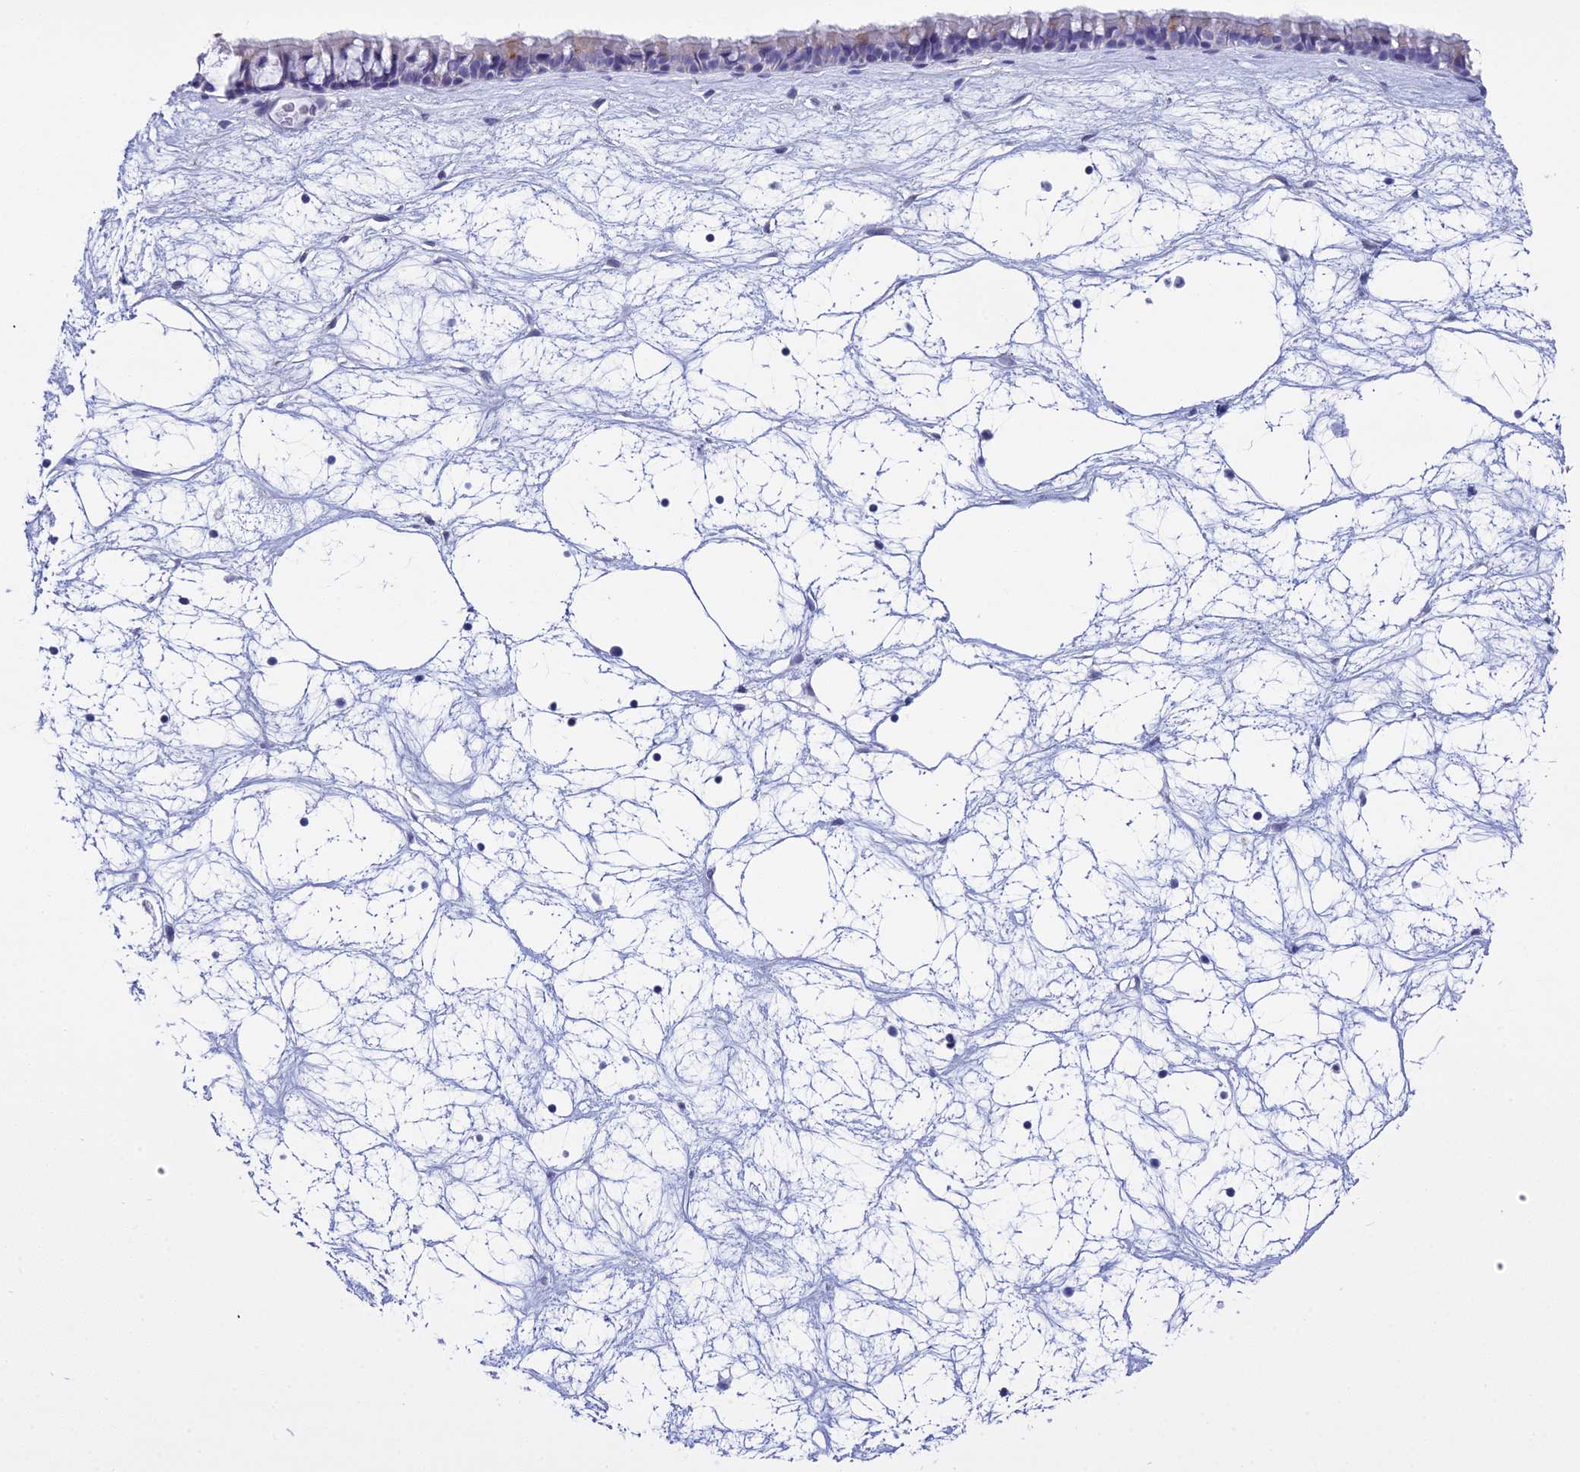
{"staining": {"intensity": "weak", "quantity": "<25%", "location": "cytoplasmic/membranous"}, "tissue": "nasopharynx", "cell_type": "Respiratory epithelial cells", "image_type": "normal", "snomed": [{"axis": "morphology", "description": "Normal tissue, NOS"}, {"axis": "topography", "description": "Nasopharynx"}], "caption": "A photomicrograph of nasopharynx stained for a protein exhibits no brown staining in respiratory epithelial cells.", "gene": "MAP6", "patient": {"sex": "male", "age": 64}}